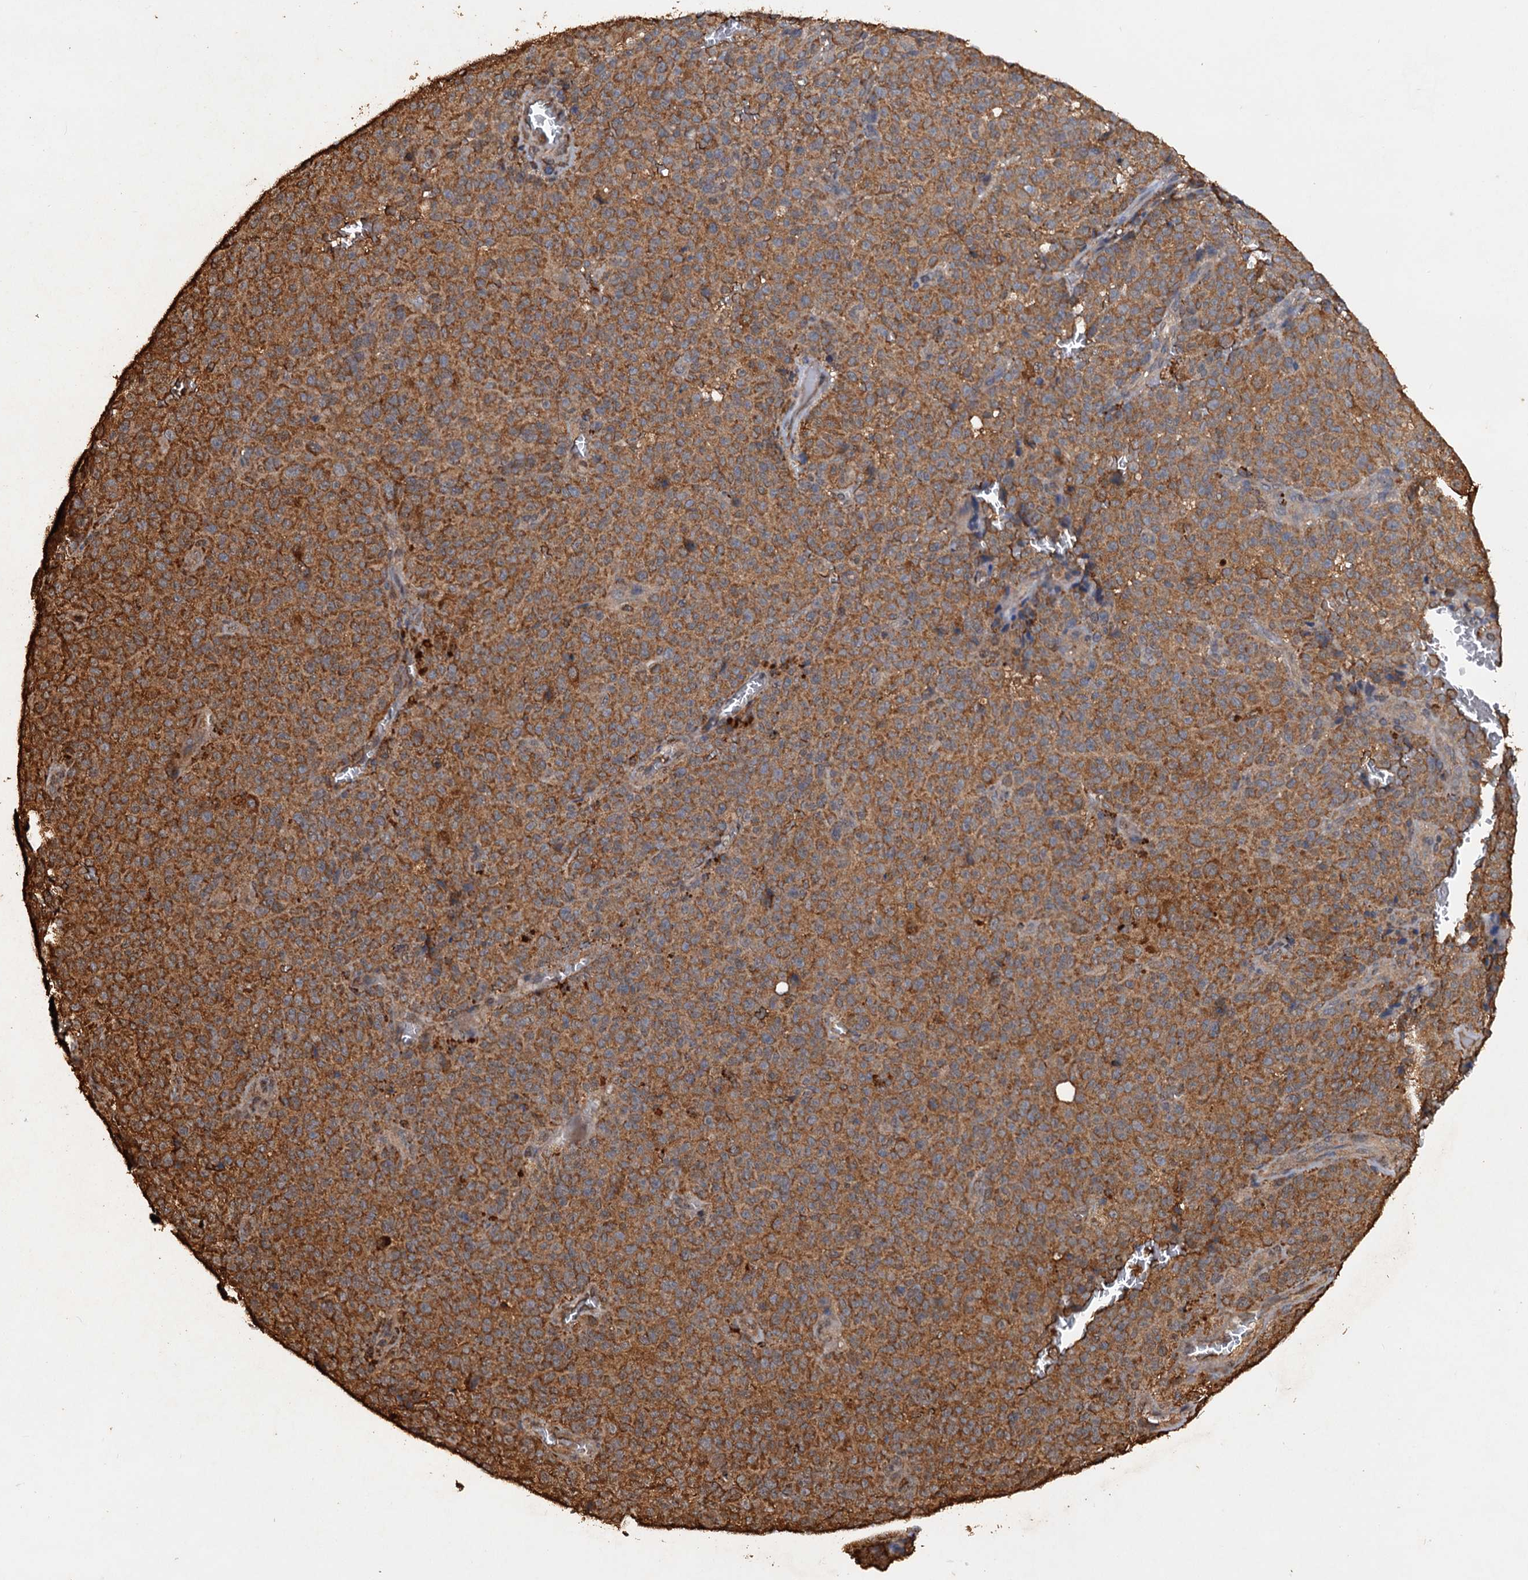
{"staining": {"intensity": "strong", "quantity": ">75%", "location": "cytoplasmic/membranous"}, "tissue": "melanoma", "cell_type": "Tumor cells", "image_type": "cancer", "snomed": [{"axis": "morphology", "description": "Malignant melanoma, NOS"}, {"axis": "topography", "description": "Skin"}], "caption": "There is high levels of strong cytoplasmic/membranous staining in tumor cells of malignant melanoma, as demonstrated by immunohistochemical staining (brown color).", "gene": "PSMD9", "patient": {"sex": "female", "age": 82}}